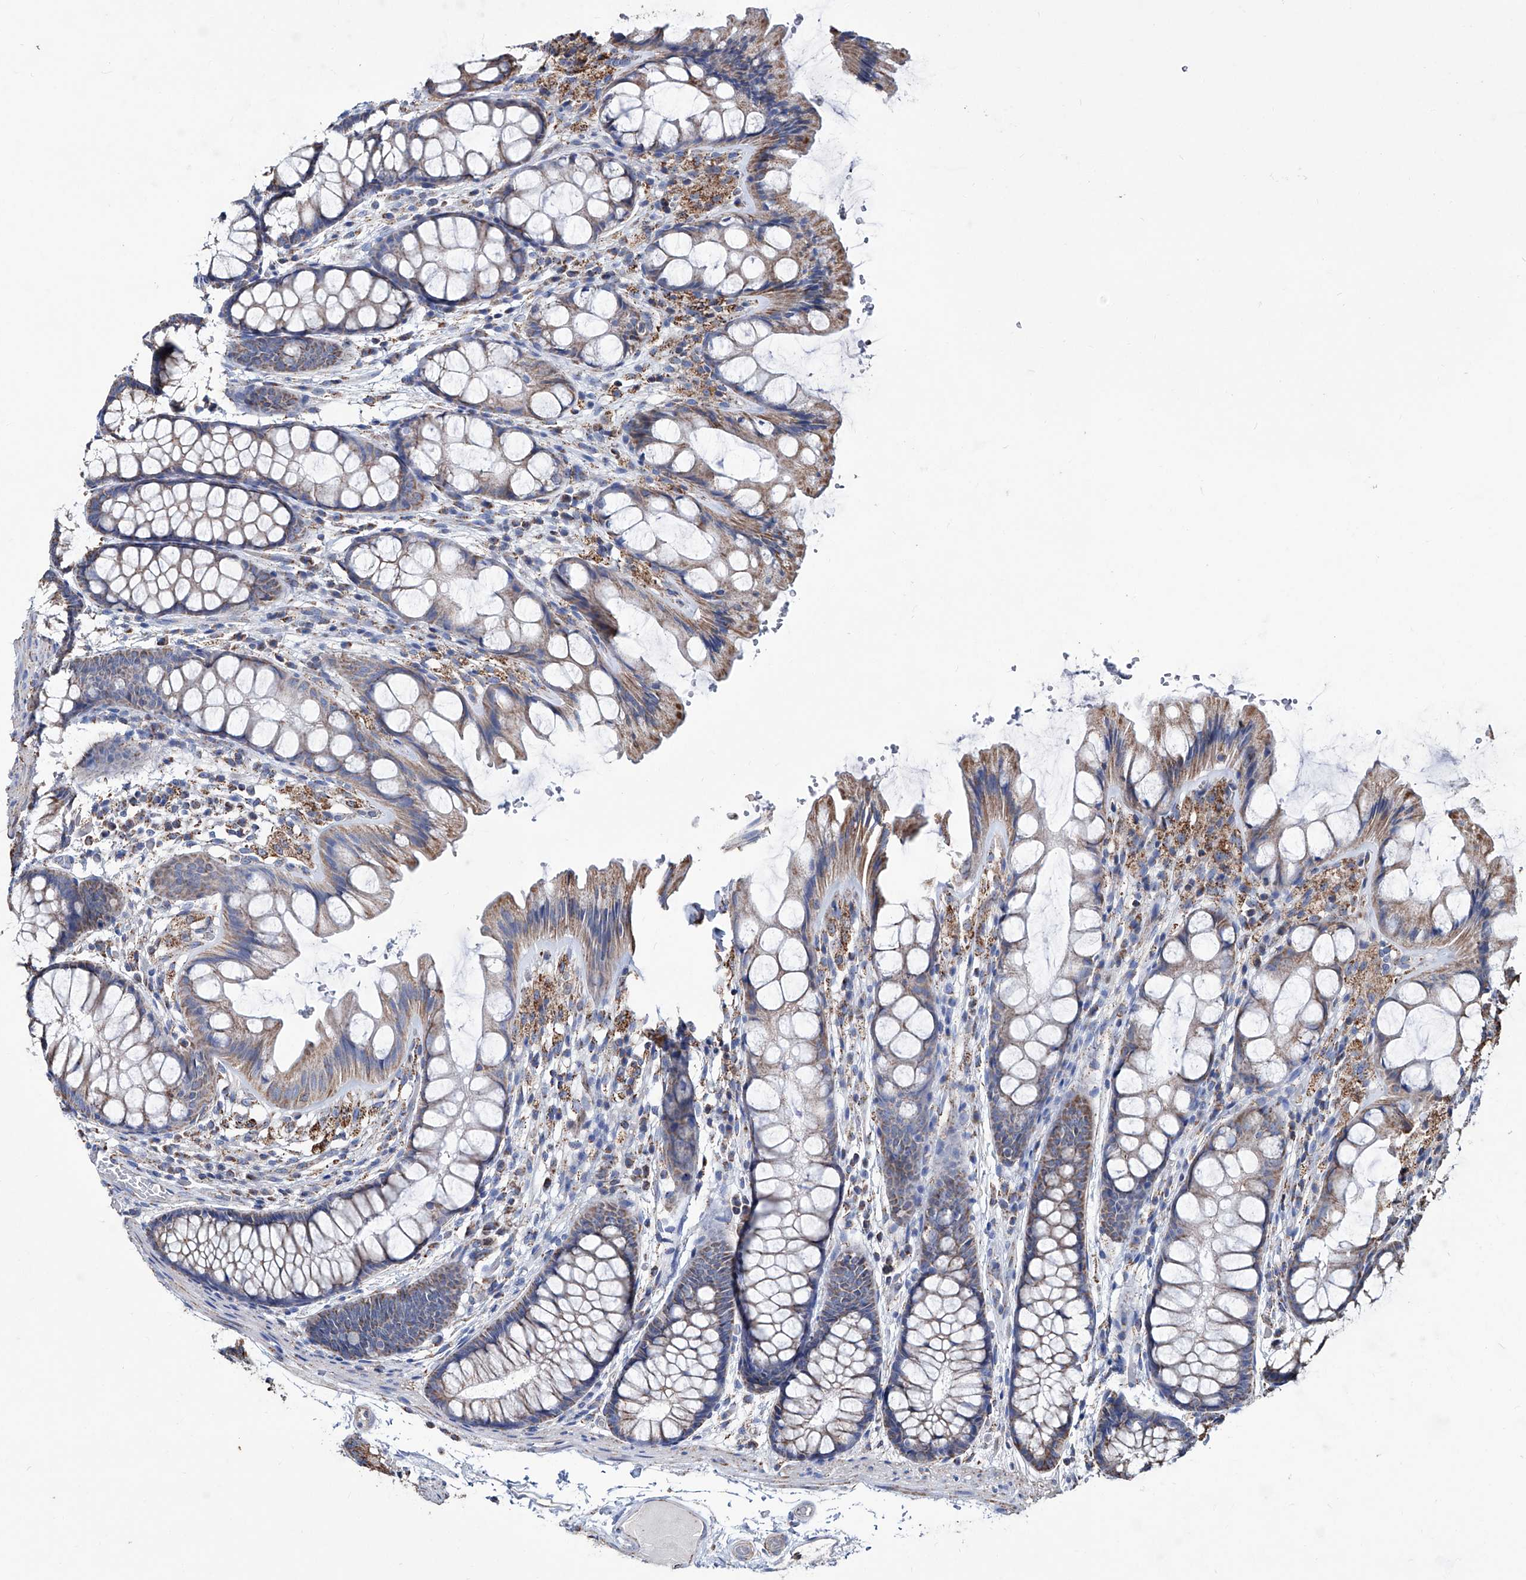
{"staining": {"intensity": "weak", "quantity": ">75%", "location": "cytoplasmic/membranous"}, "tissue": "colon", "cell_type": "Endothelial cells", "image_type": "normal", "snomed": [{"axis": "morphology", "description": "Normal tissue, NOS"}, {"axis": "topography", "description": "Colon"}], "caption": "Brown immunohistochemical staining in benign colon shows weak cytoplasmic/membranous expression in about >75% of endothelial cells. (brown staining indicates protein expression, while blue staining denotes nuclei).", "gene": "NHS", "patient": {"sex": "male", "age": 47}}